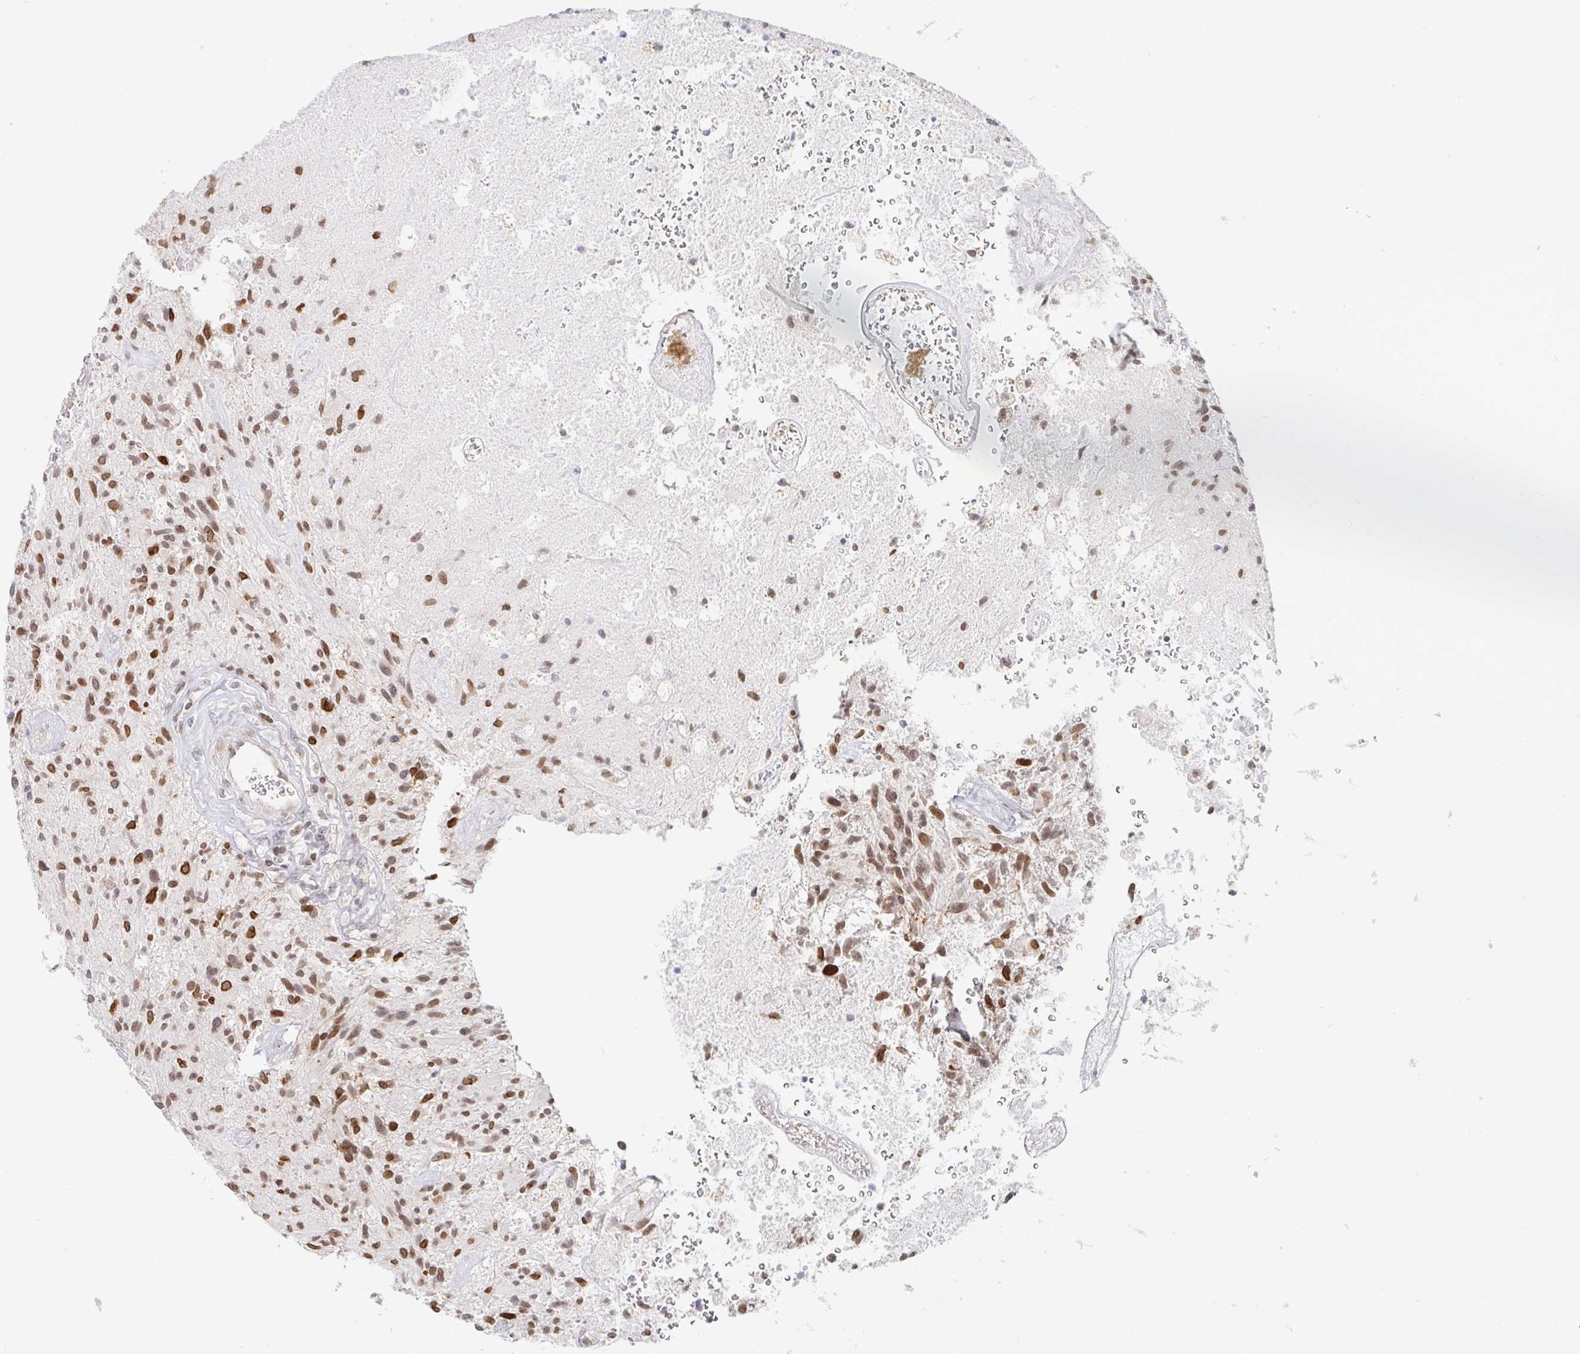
{"staining": {"intensity": "moderate", "quantity": ">75%", "location": "nuclear"}, "tissue": "glioma", "cell_type": "Tumor cells", "image_type": "cancer", "snomed": [{"axis": "morphology", "description": "Glioma, malignant, High grade"}, {"axis": "topography", "description": "Brain"}], "caption": "High-magnification brightfield microscopy of high-grade glioma (malignant) stained with DAB (3,3'-diaminobenzidine) (brown) and counterstained with hematoxylin (blue). tumor cells exhibit moderate nuclear positivity is appreciated in about>75% of cells.", "gene": "CHD2", "patient": {"sex": "female", "age": 70}}